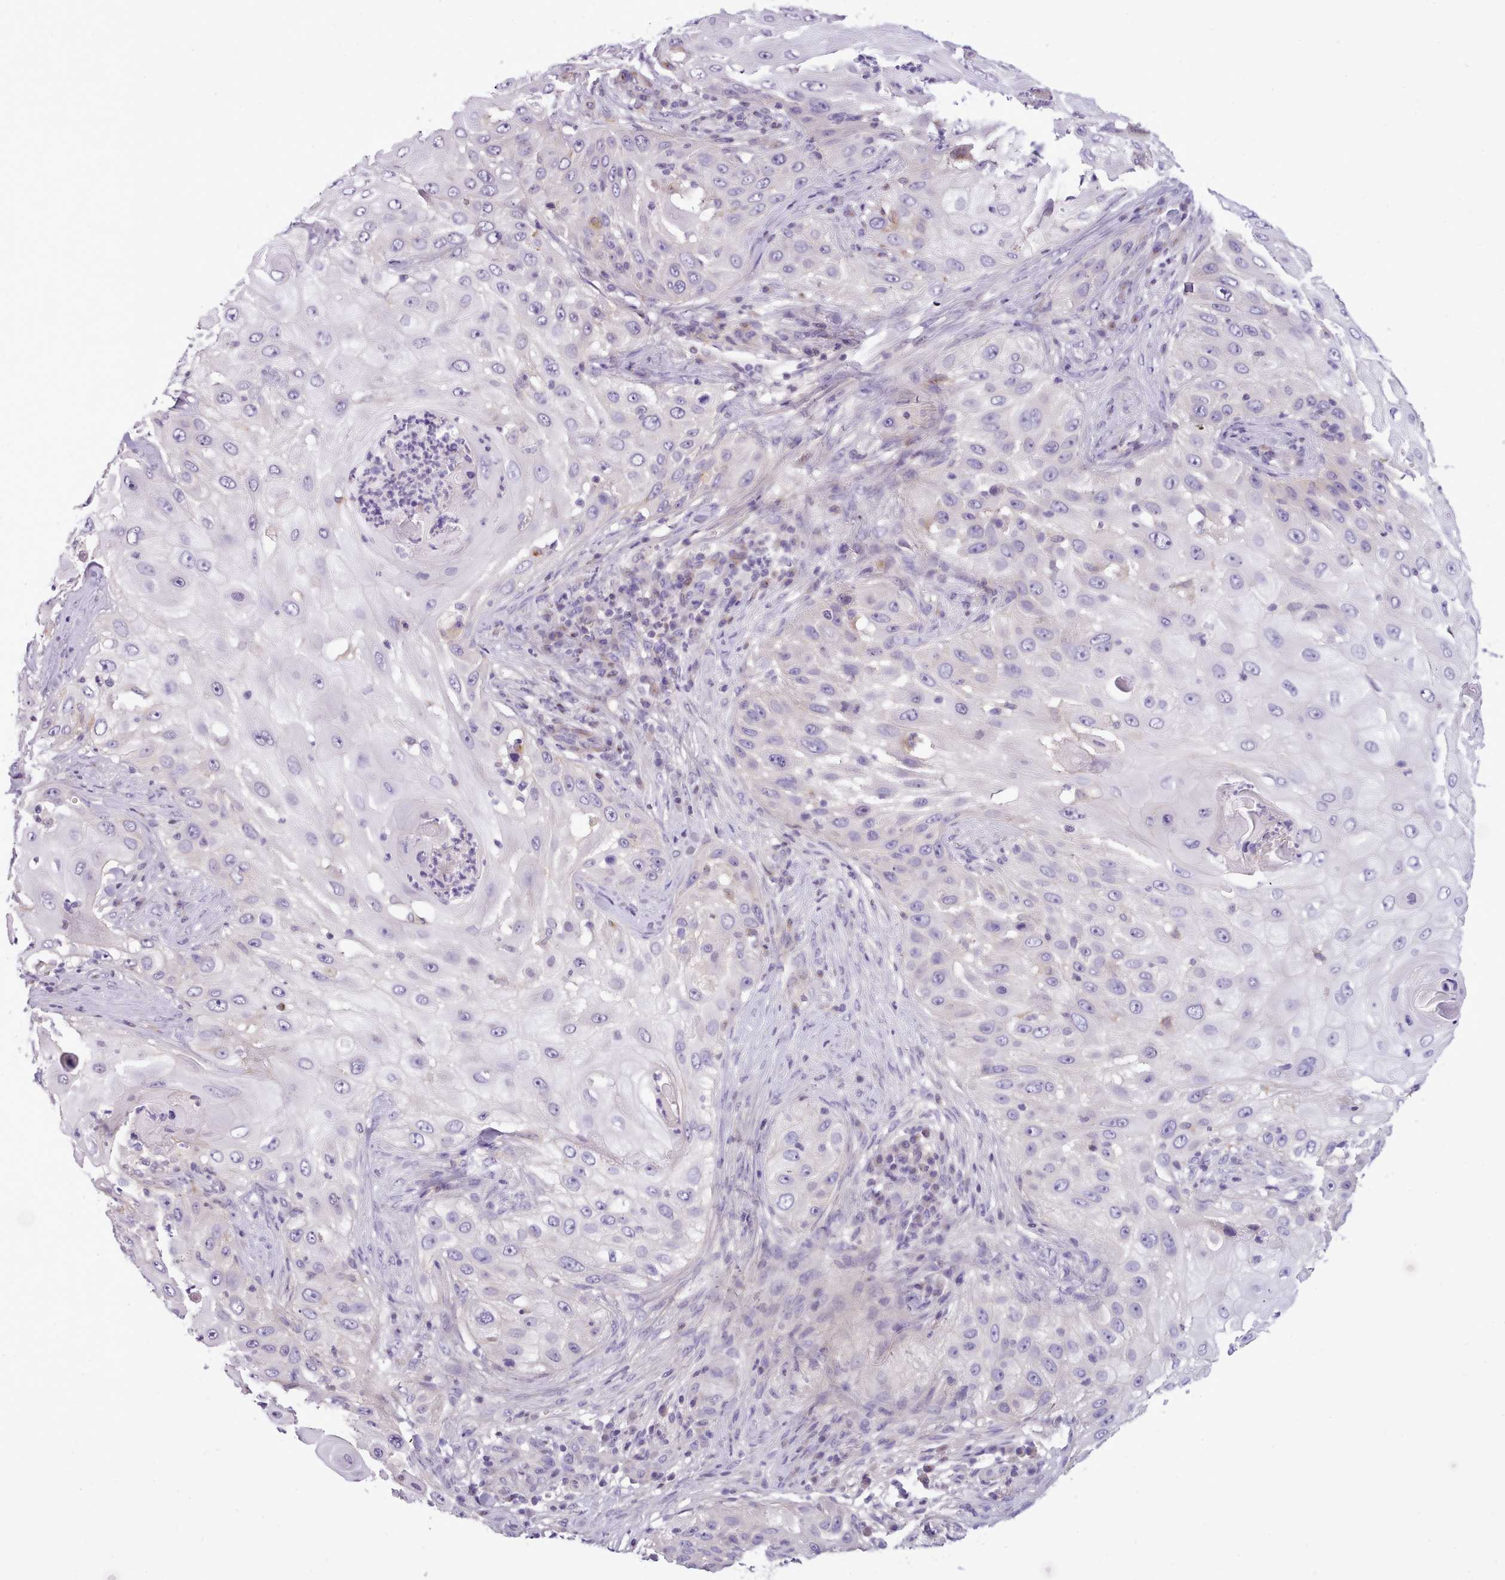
{"staining": {"intensity": "negative", "quantity": "none", "location": "none"}, "tissue": "skin cancer", "cell_type": "Tumor cells", "image_type": "cancer", "snomed": [{"axis": "morphology", "description": "Squamous cell carcinoma, NOS"}, {"axis": "topography", "description": "Skin"}], "caption": "Squamous cell carcinoma (skin) was stained to show a protein in brown. There is no significant staining in tumor cells. (Stains: DAB immunohistochemistry with hematoxylin counter stain, Microscopy: brightfield microscopy at high magnification).", "gene": "CYP2A13", "patient": {"sex": "female", "age": 44}}